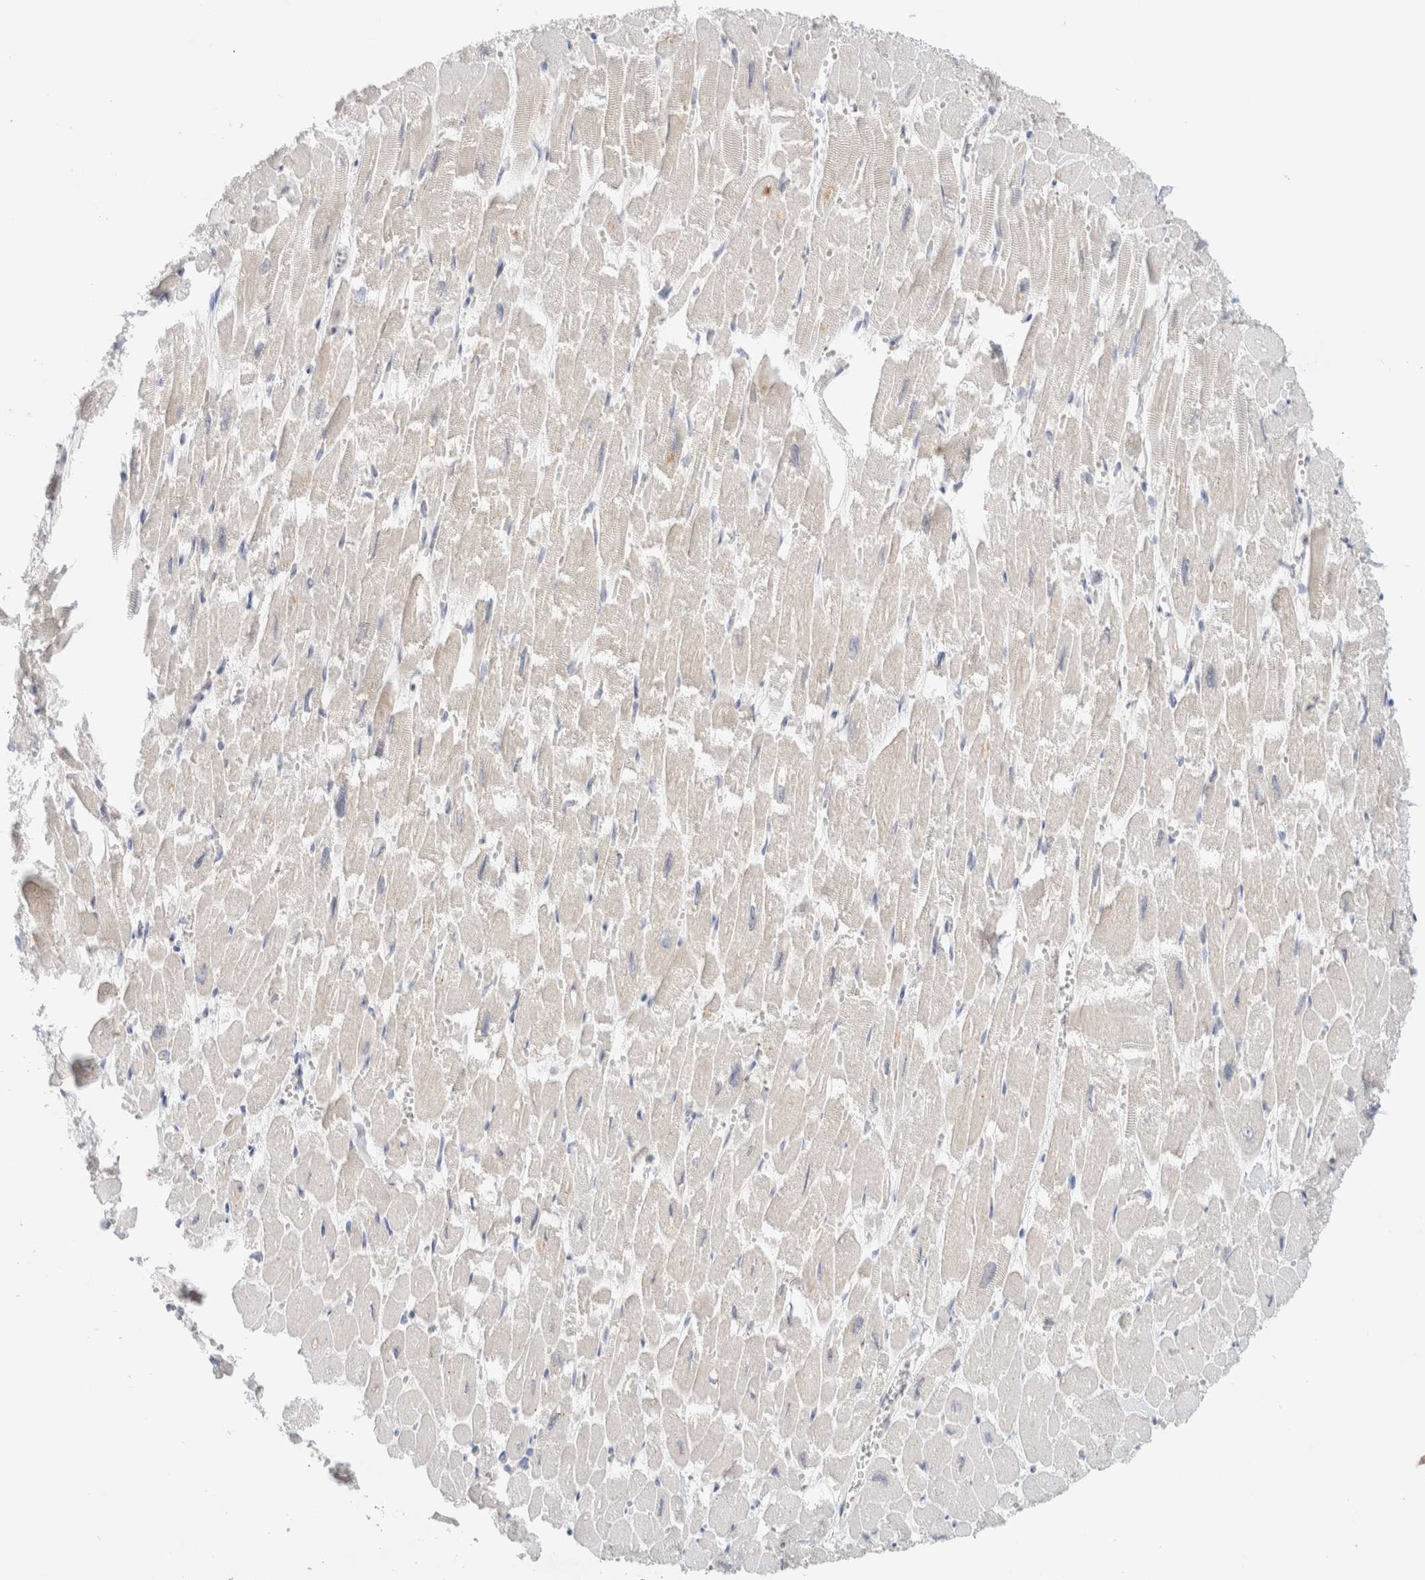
{"staining": {"intensity": "negative", "quantity": "none", "location": "none"}, "tissue": "heart muscle", "cell_type": "Cardiomyocytes", "image_type": "normal", "snomed": [{"axis": "morphology", "description": "Normal tissue, NOS"}, {"axis": "topography", "description": "Heart"}], "caption": "This is an IHC photomicrograph of normal heart muscle. There is no positivity in cardiomyocytes.", "gene": "SDR16C5", "patient": {"sex": "male", "age": 54}}